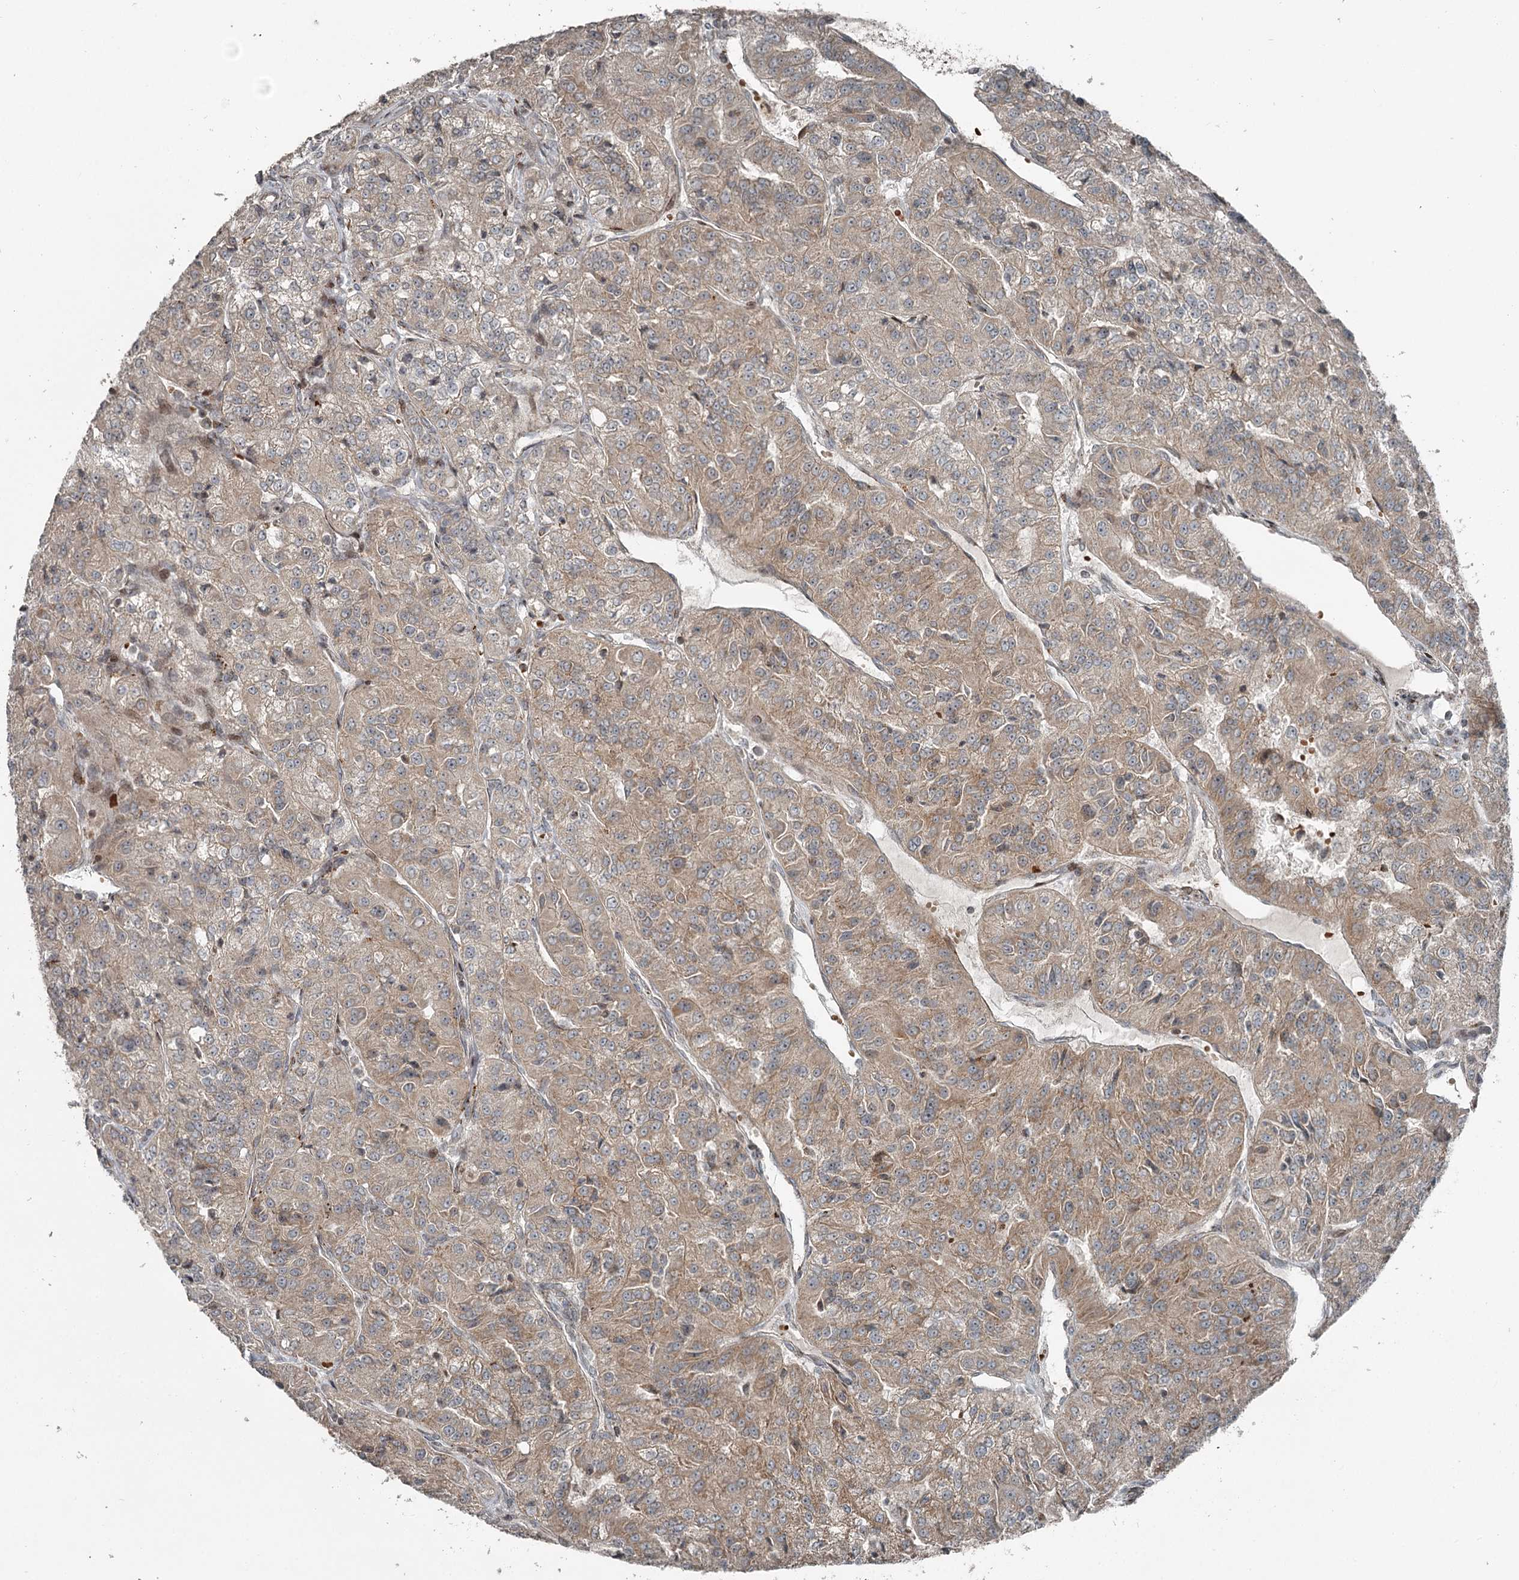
{"staining": {"intensity": "weak", "quantity": ">75%", "location": "cytoplasmic/membranous"}, "tissue": "renal cancer", "cell_type": "Tumor cells", "image_type": "cancer", "snomed": [{"axis": "morphology", "description": "Adenocarcinoma, NOS"}, {"axis": "topography", "description": "Kidney"}], "caption": "The image exhibits immunohistochemical staining of adenocarcinoma (renal). There is weak cytoplasmic/membranous expression is appreciated in approximately >75% of tumor cells. (IHC, brightfield microscopy, high magnification).", "gene": "RASSF8", "patient": {"sex": "female", "age": 63}}